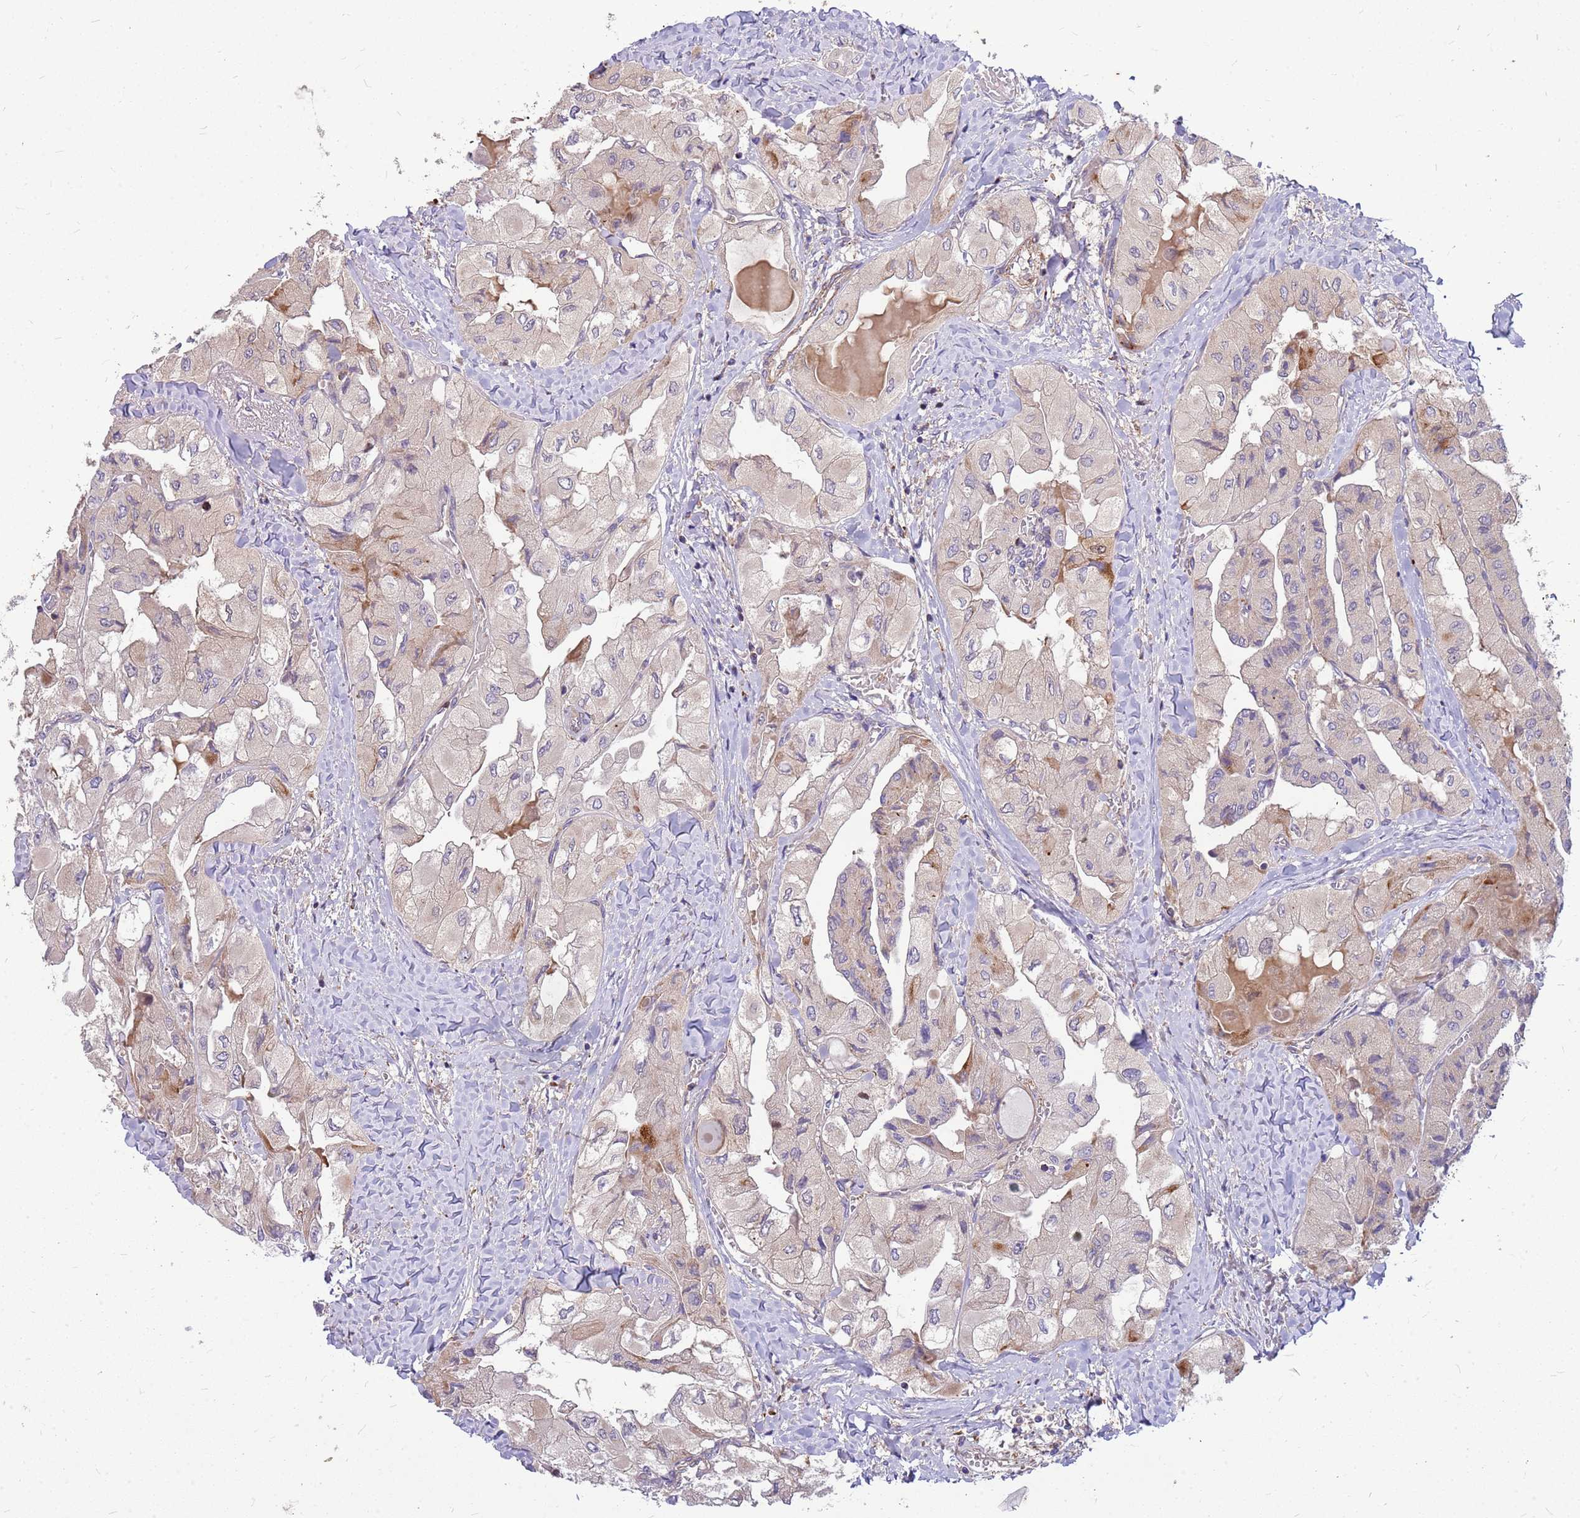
{"staining": {"intensity": "weak", "quantity": "<25%", "location": "cytoplasmic/membranous"}, "tissue": "thyroid cancer", "cell_type": "Tumor cells", "image_type": "cancer", "snomed": [{"axis": "morphology", "description": "Normal tissue, NOS"}, {"axis": "morphology", "description": "Papillary adenocarcinoma, NOS"}, {"axis": "topography", "description": "Thyroid gland"}], "caption": "A photomicrograph of human thyroid cancer (papillary adenocarcinoma) is negative for staining in tumor cells.", "gene": "MVD", "patient": {"sex": "female", "age": 59}}